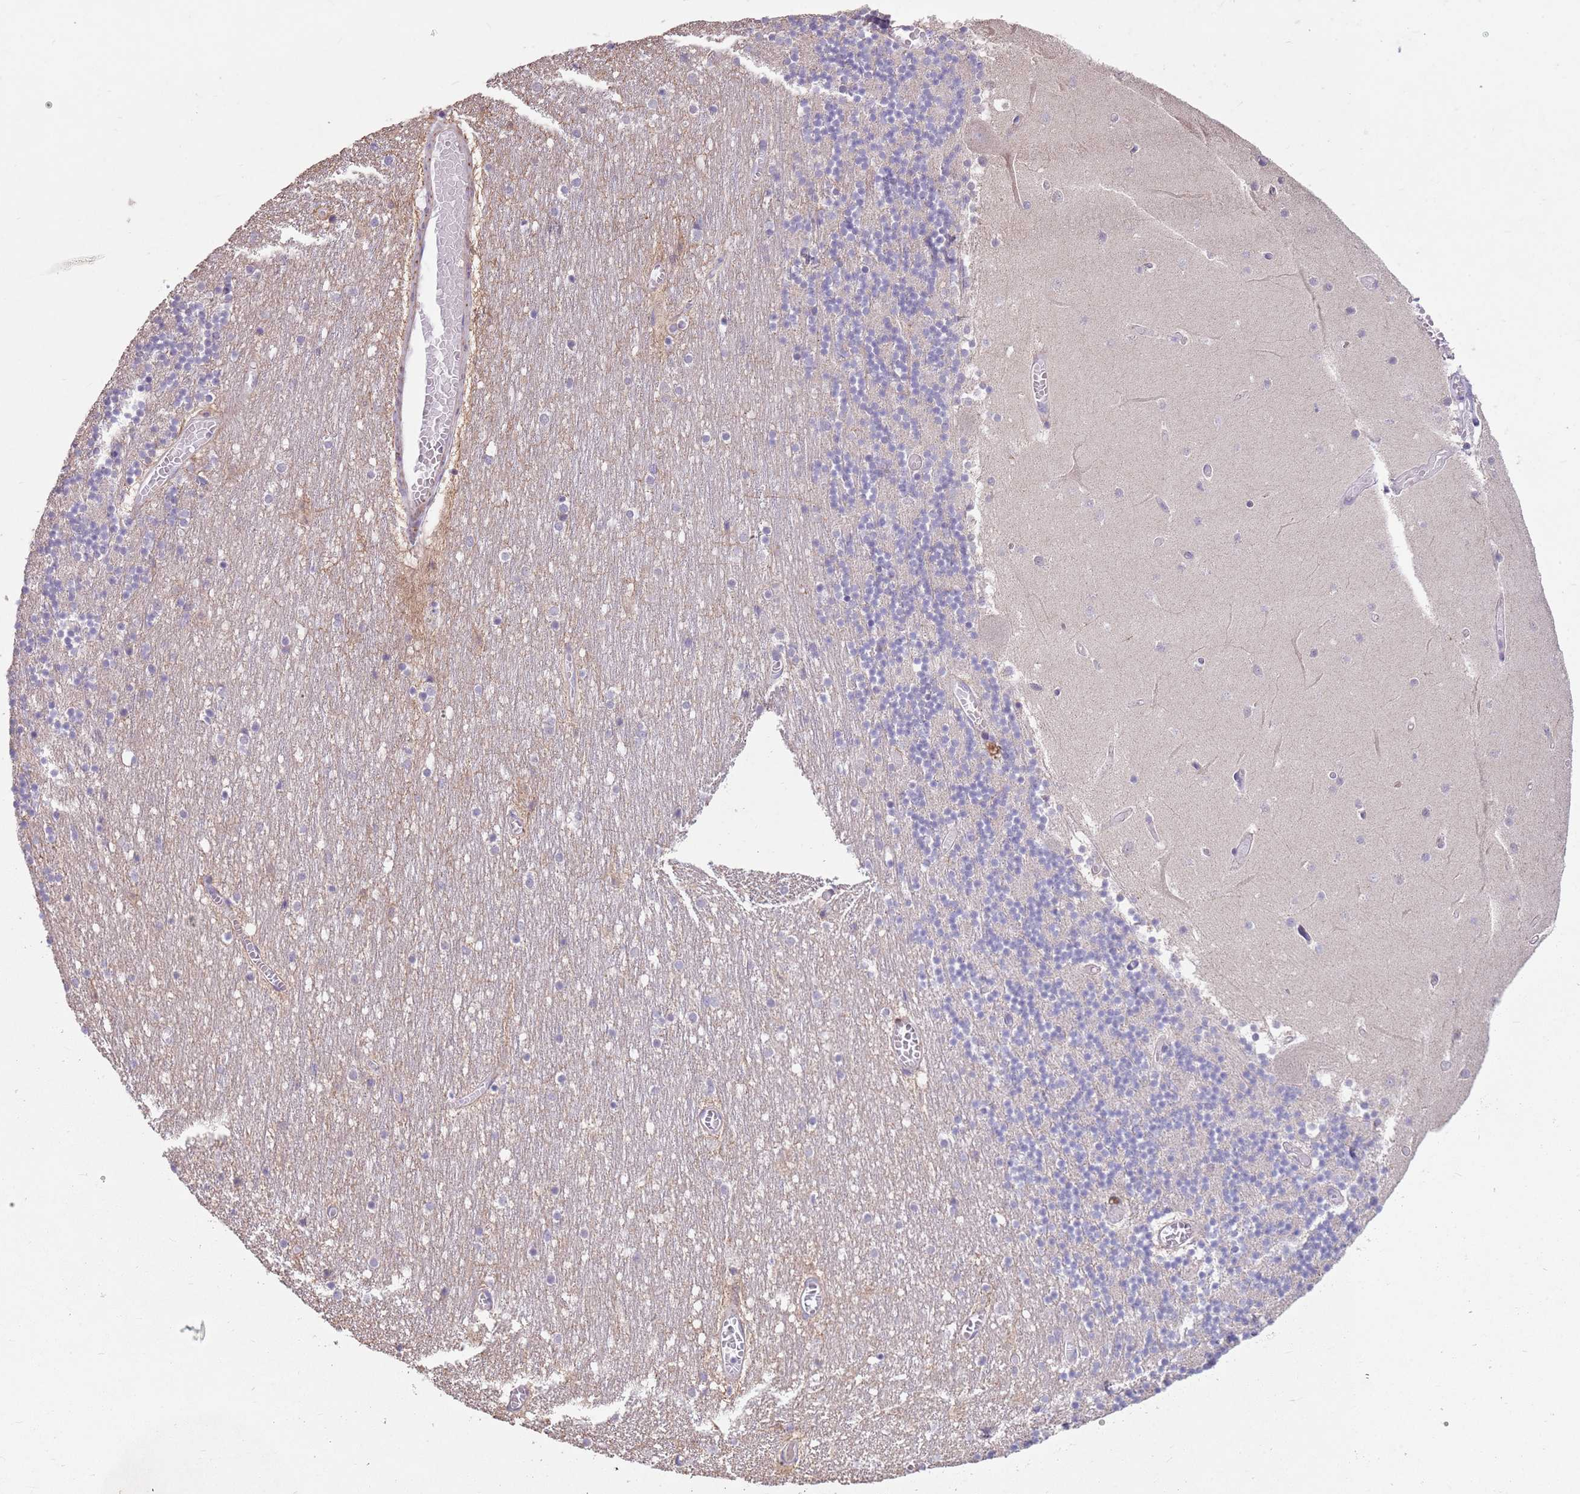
{"staining": {"intensity": "negative", "quantity": "none", "location": "none"}, "tissue": "cerebellum", "cell_type": "Cells in granular layer", "image_type": "normal", "snomed": [{"axis": "morphology", "description": "Normal tissue, NOS"}, {"axis": "topography", "description": "Cerebellum"}], "caption": "High power microscopy photomicrograph of an IHC photomicrograph of unremarkable cerebellum, revealing no significant expression in cells in granular layer.", "gene": "MEI1", "patient": {"sex": "female", "age": 28}}